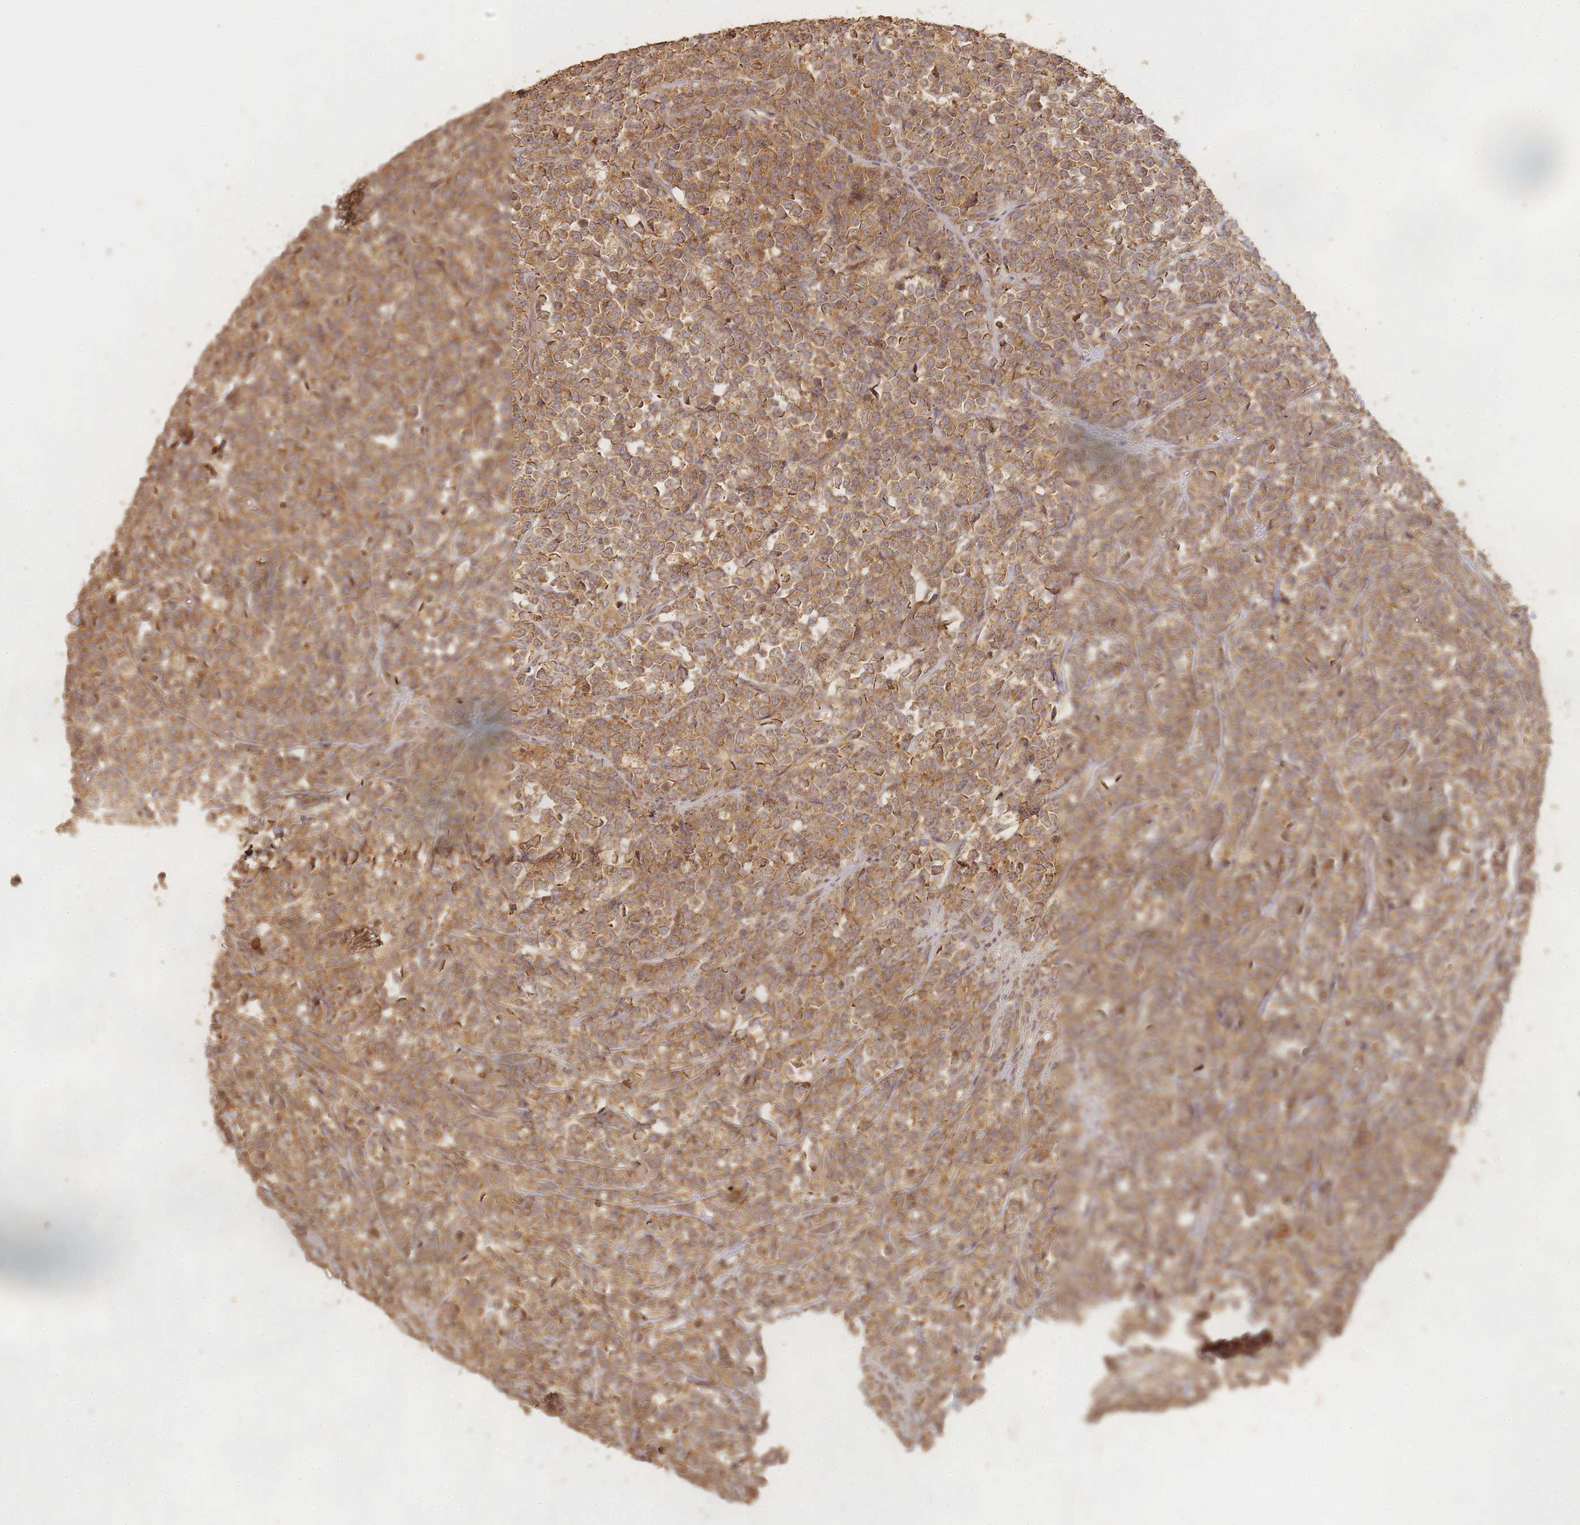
{"staining": {"intensity": "moderate", "quantity": ">75%", "location": "cytoplasmic/membranous"}, "tissue": "lymphoma", "cell_type": "Tumor cells", "image_type": "cancer", "snomed": [{"axis": "morphology", "description": "Malignant lymphoma, non-Hodgkin's type, High grade"}, {"axis": "topography", "description": "Small intestine"}], "caption": "A histopathology image showing moderate cytoplasmic/membranous positivity in about >75% of tumor cells in high-grade malignant lymphoma, non-Hodgkin's type, as visualized by brown immunohistochemical staining.", "gene": "ALKBH1", "patient": {"sex": "male", "age": 8}}